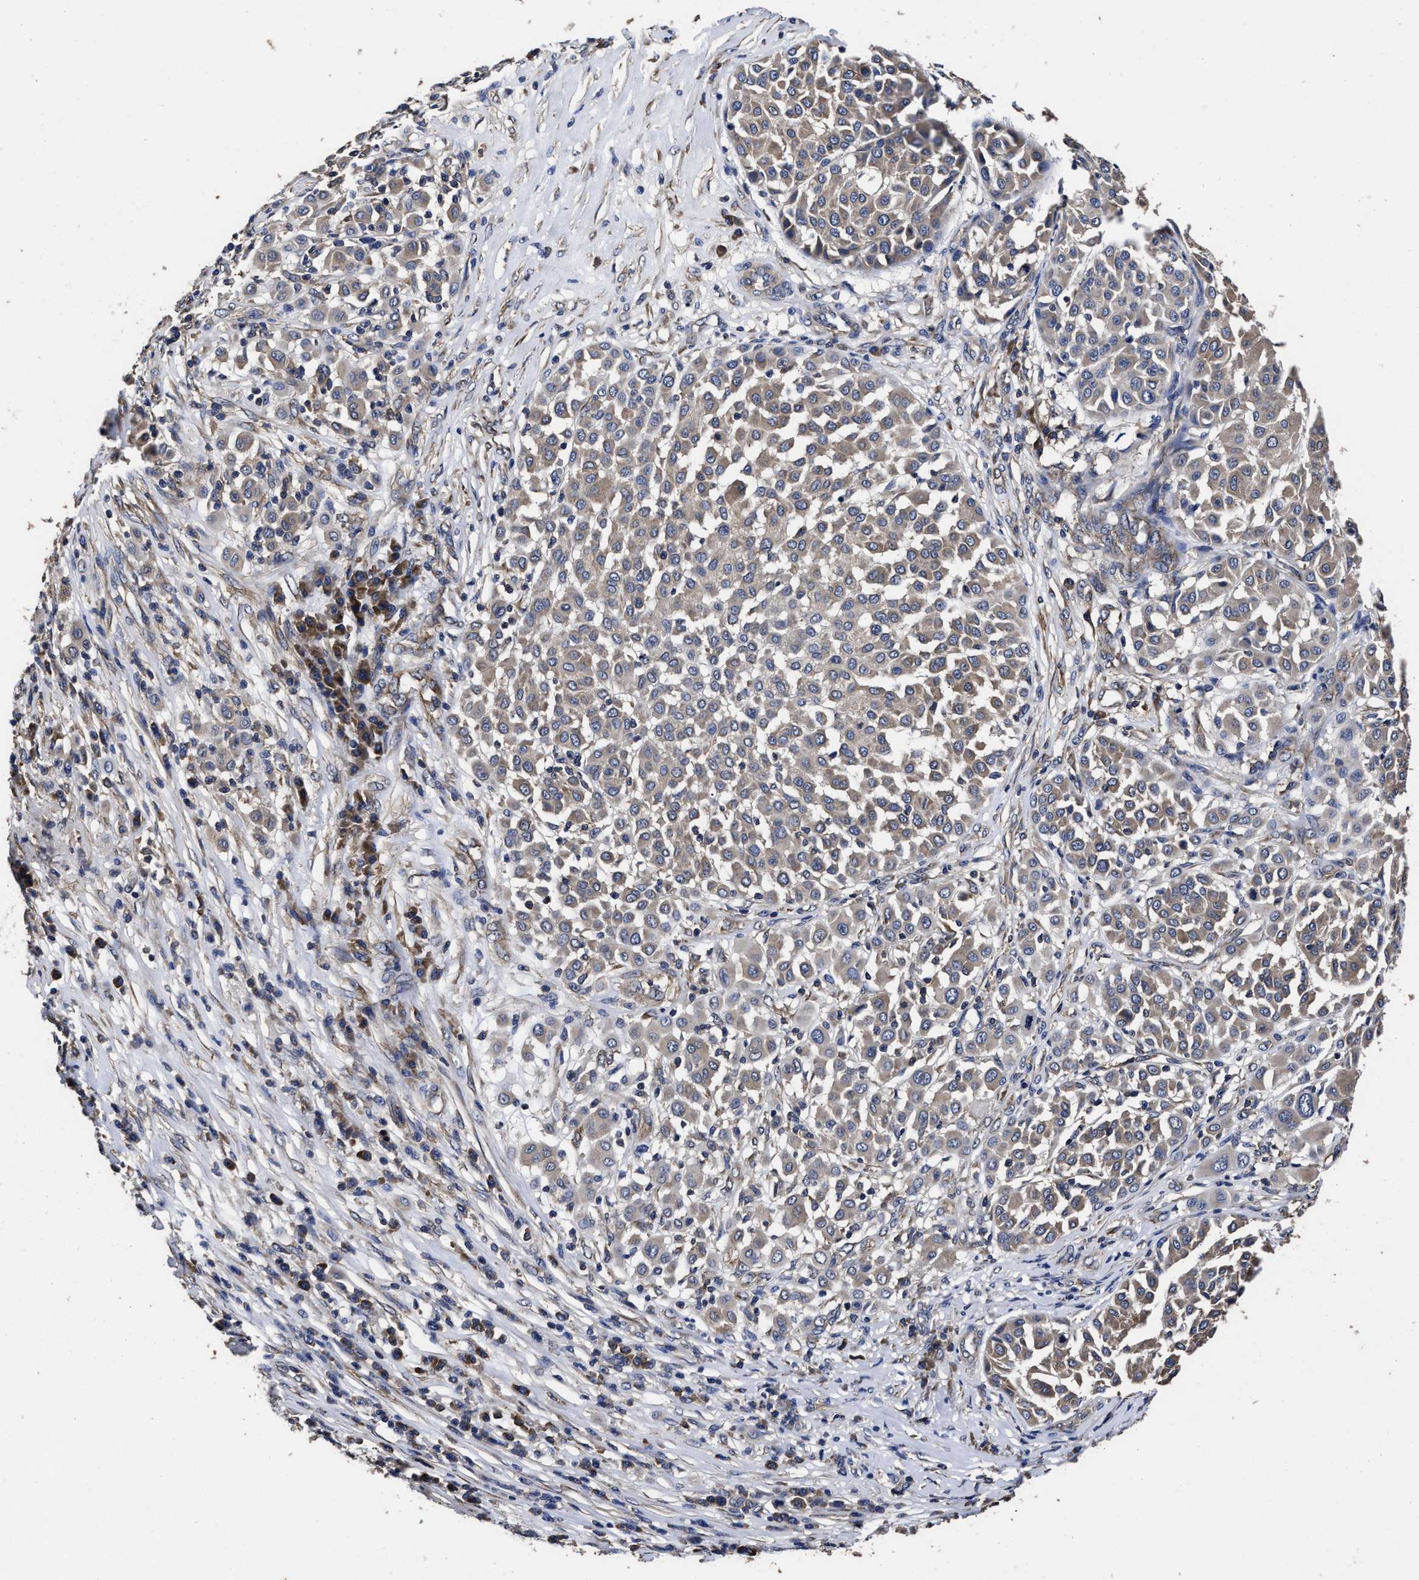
{"staining": {"intensity": "weak", "quantity": ">75%", "location": "cytoplasmic/membranous"}, "tissue": "melanoma", "cell_type": "Tumor cells", "image_type": "cancer", "snomed": [{"axis": "morphology", "description": "Malignant melanoma, Metastatic site"}, {"axis": "topography", "description": "Soft tissue"}], "caption": "Protein expression analysis of malignant melanoma (metastatic site) shows weak cytoplasmic/membranous expression in about >75% of tumor cells.", "gene": "AVEN", "patient": {"sex": "male", "age": 41}}